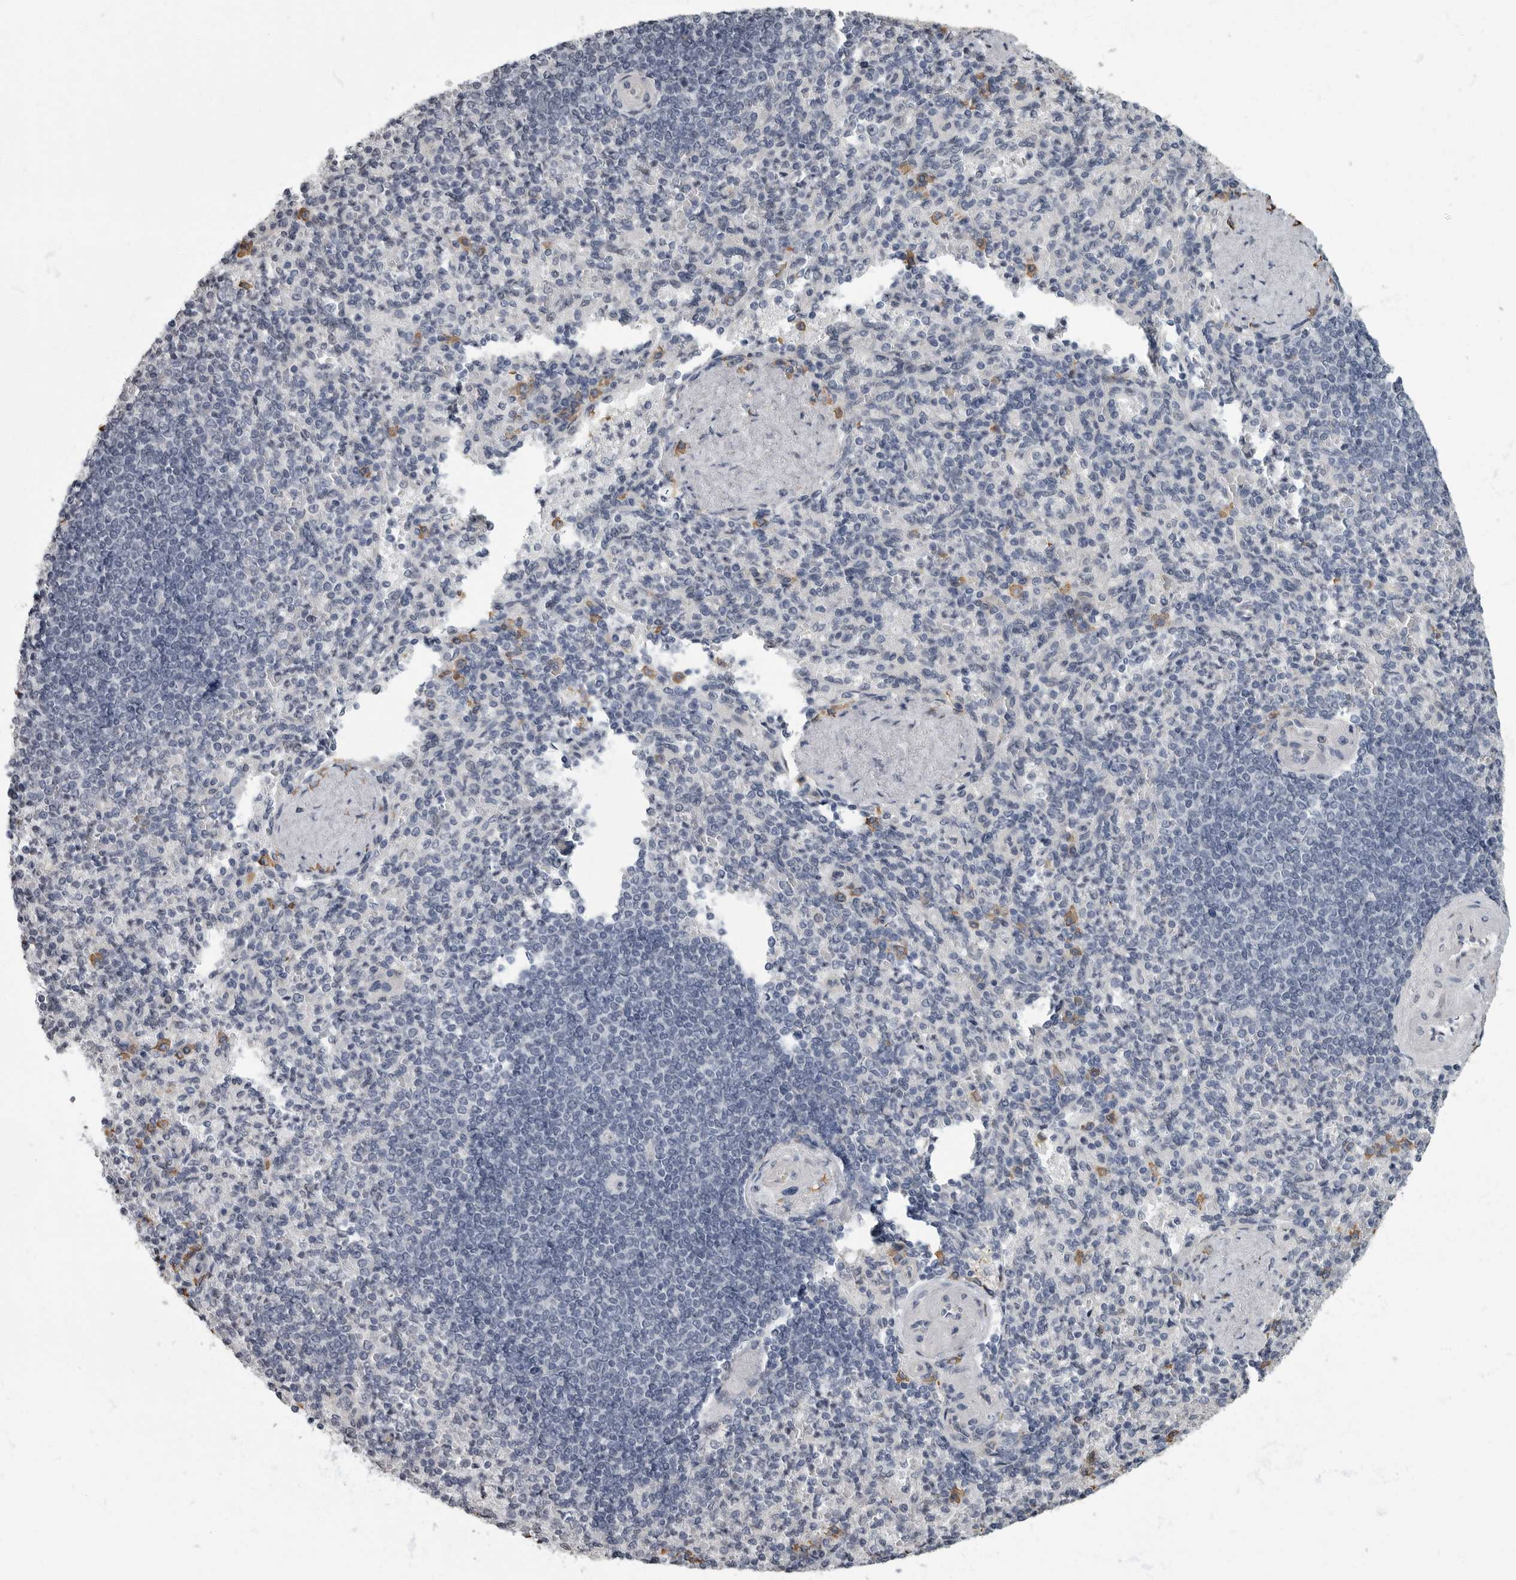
{"staining": {"intensity": "moderate", "quantity": "<25%", "location": "cytoplasmic/membranous"}, "tissue": "spleen", "cell_type": "Cells in red pulp", "image_type": "normal", "snomed": [{"axis": "morphology", "description": "Normal tissue, NOS"}, {"axis": "topography", "description": "Spleen"}], "caption": "An immunohistochemistry micrograph of benign tissue is shown. Protein staining in brown shows moderate cytoplasmic/membranous positivity in spleen within cells in red pulp.", "gene": "ARHGEF10", "patient": {"sex": "female", "age": 74}}